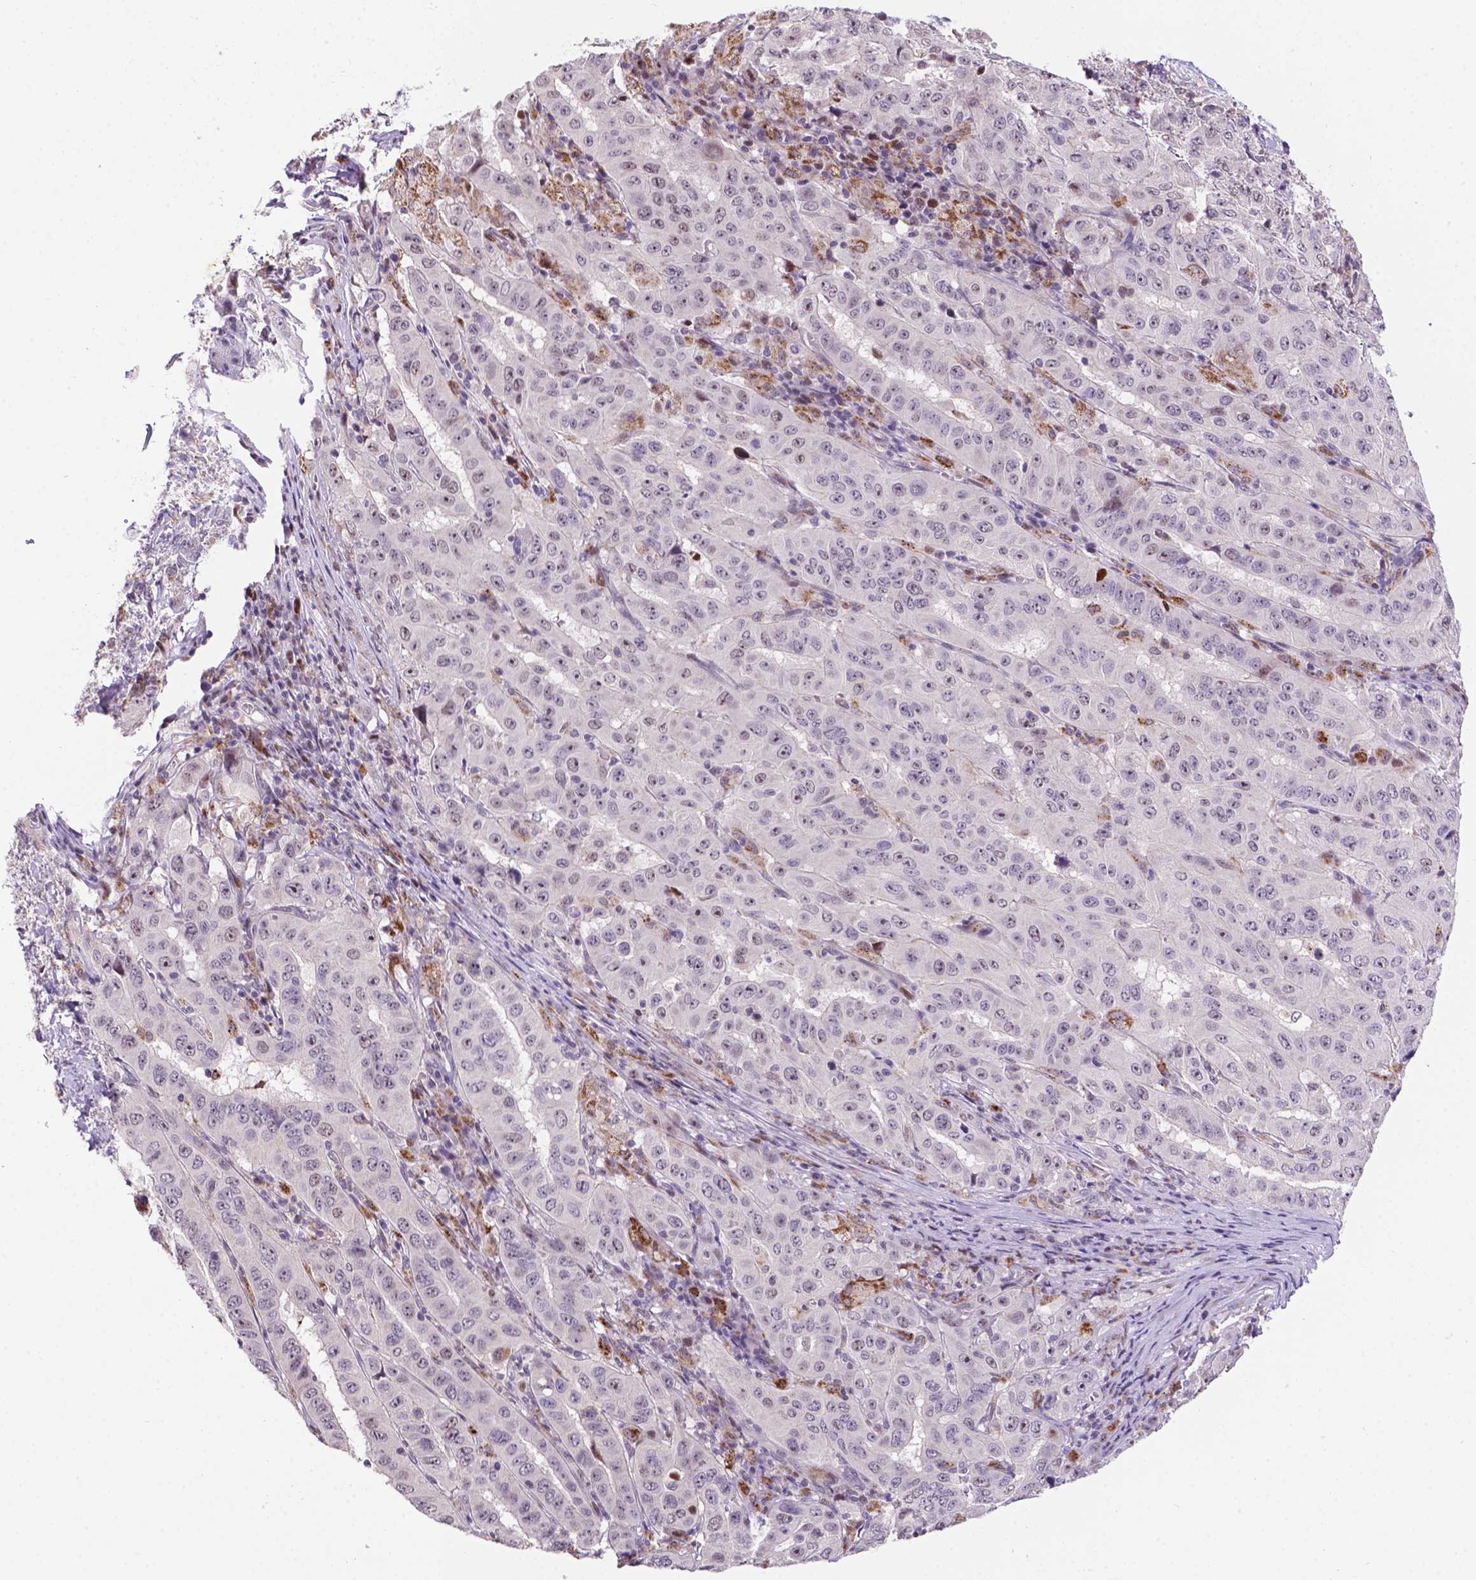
{"staining": {"intensity": "negative", "quantity": "none", "location": "none"}, "tissue": "pancreatic cancer", "cell_type": "Tumor cells", "image_type": "cancer", "snomed": [{"axis": "morphology", "description": "Adenocarcinoma, NOS"}, {"axis": "topography", "description": "Pancreas"}], "caption": "A histopathology image of human pancreatic cancer is negative for staining in tumor cells.", "gene": "SMAD3", "patient": {"sex": "male", "age": 63}}